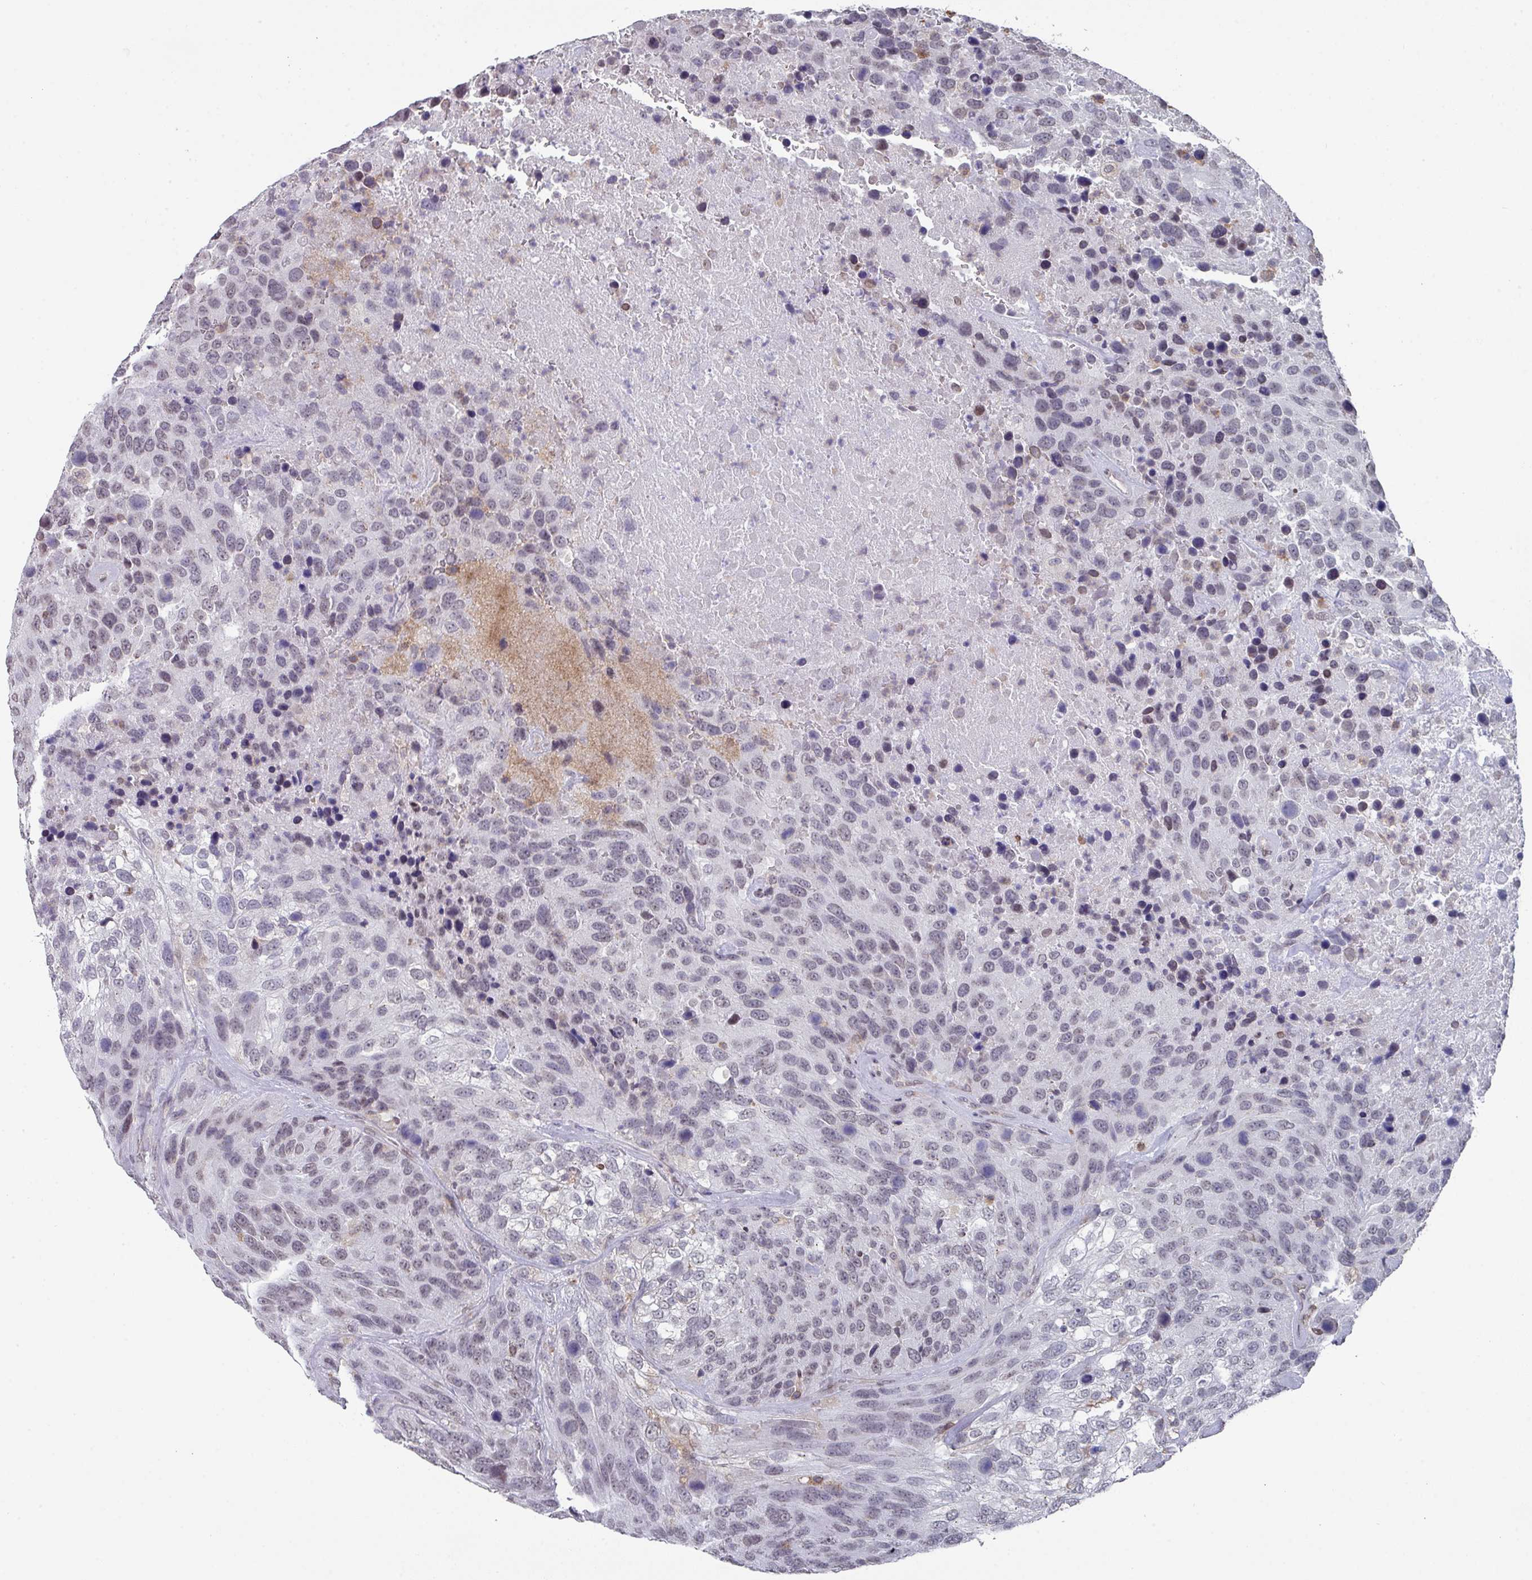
{"staining": {"intensity": "weak", "quantity": "25%-75%", "location": "nuclear"}, "tissue": "urothelial cancer", "cell_type": "Tumor cells", "image_type": "cancer", "snomed": [{"axis": "morphology", "description": "Urothelial carcinoma, High grade"}, {"axis": "topography", "description": "Urinary bladder"}], "caption": "Urothelial cancer tissue displays weak nuclear positivity in about 25%-75% of tumor cells, visualized by immunohistochemistry. (IHC, brightfield microscopy, high magnification).", "gene": "RASAL3", "patient": {"sex": "female", "age": 70}}